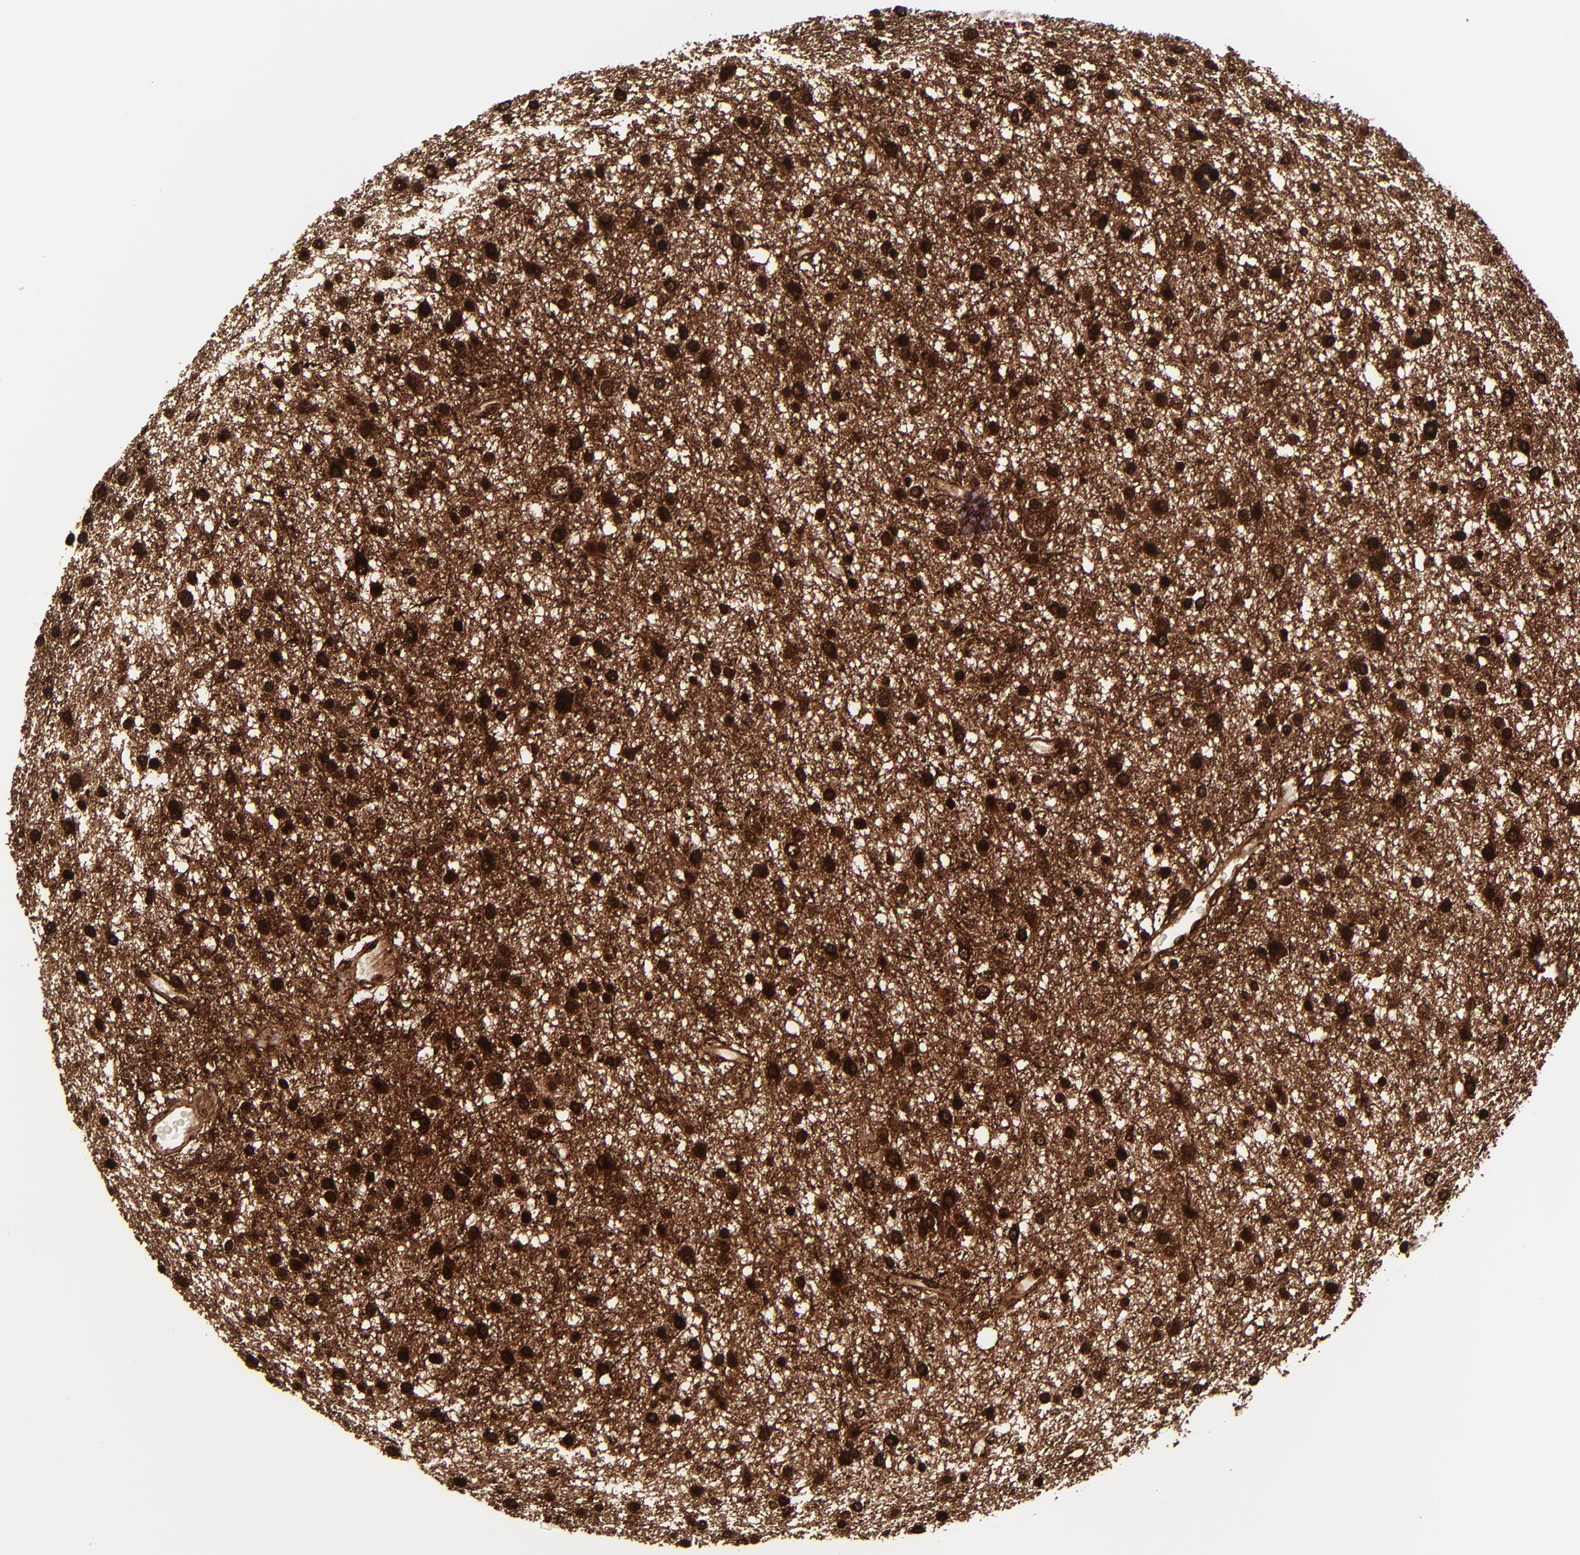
{"staining": {"intensity": "strong", "quantity": ">75%", "location": "cytoplasmic/membranous,nuclear"}, "tissue": "glioma", "cell_type": "Tumor cells", "image_type": "cancer", "snomed": [{"axis": "morphology", "description": "Glioma, malignant, Low grade"}, {"axis": "topography", "description": "Brain"}], "caption": "A micrograph of low-grade glioma (malignant) stained for a protein demonstrates strong cytoplasmic/membranous and nuclear brown staining in tumor cells. The staining is performed using DAB brown chromogen to label protein expression. The nuclei are counter-stained blue using hematoxylin.", "gene": "SPARC", "patient": {"sex": "female", "age": 36}}